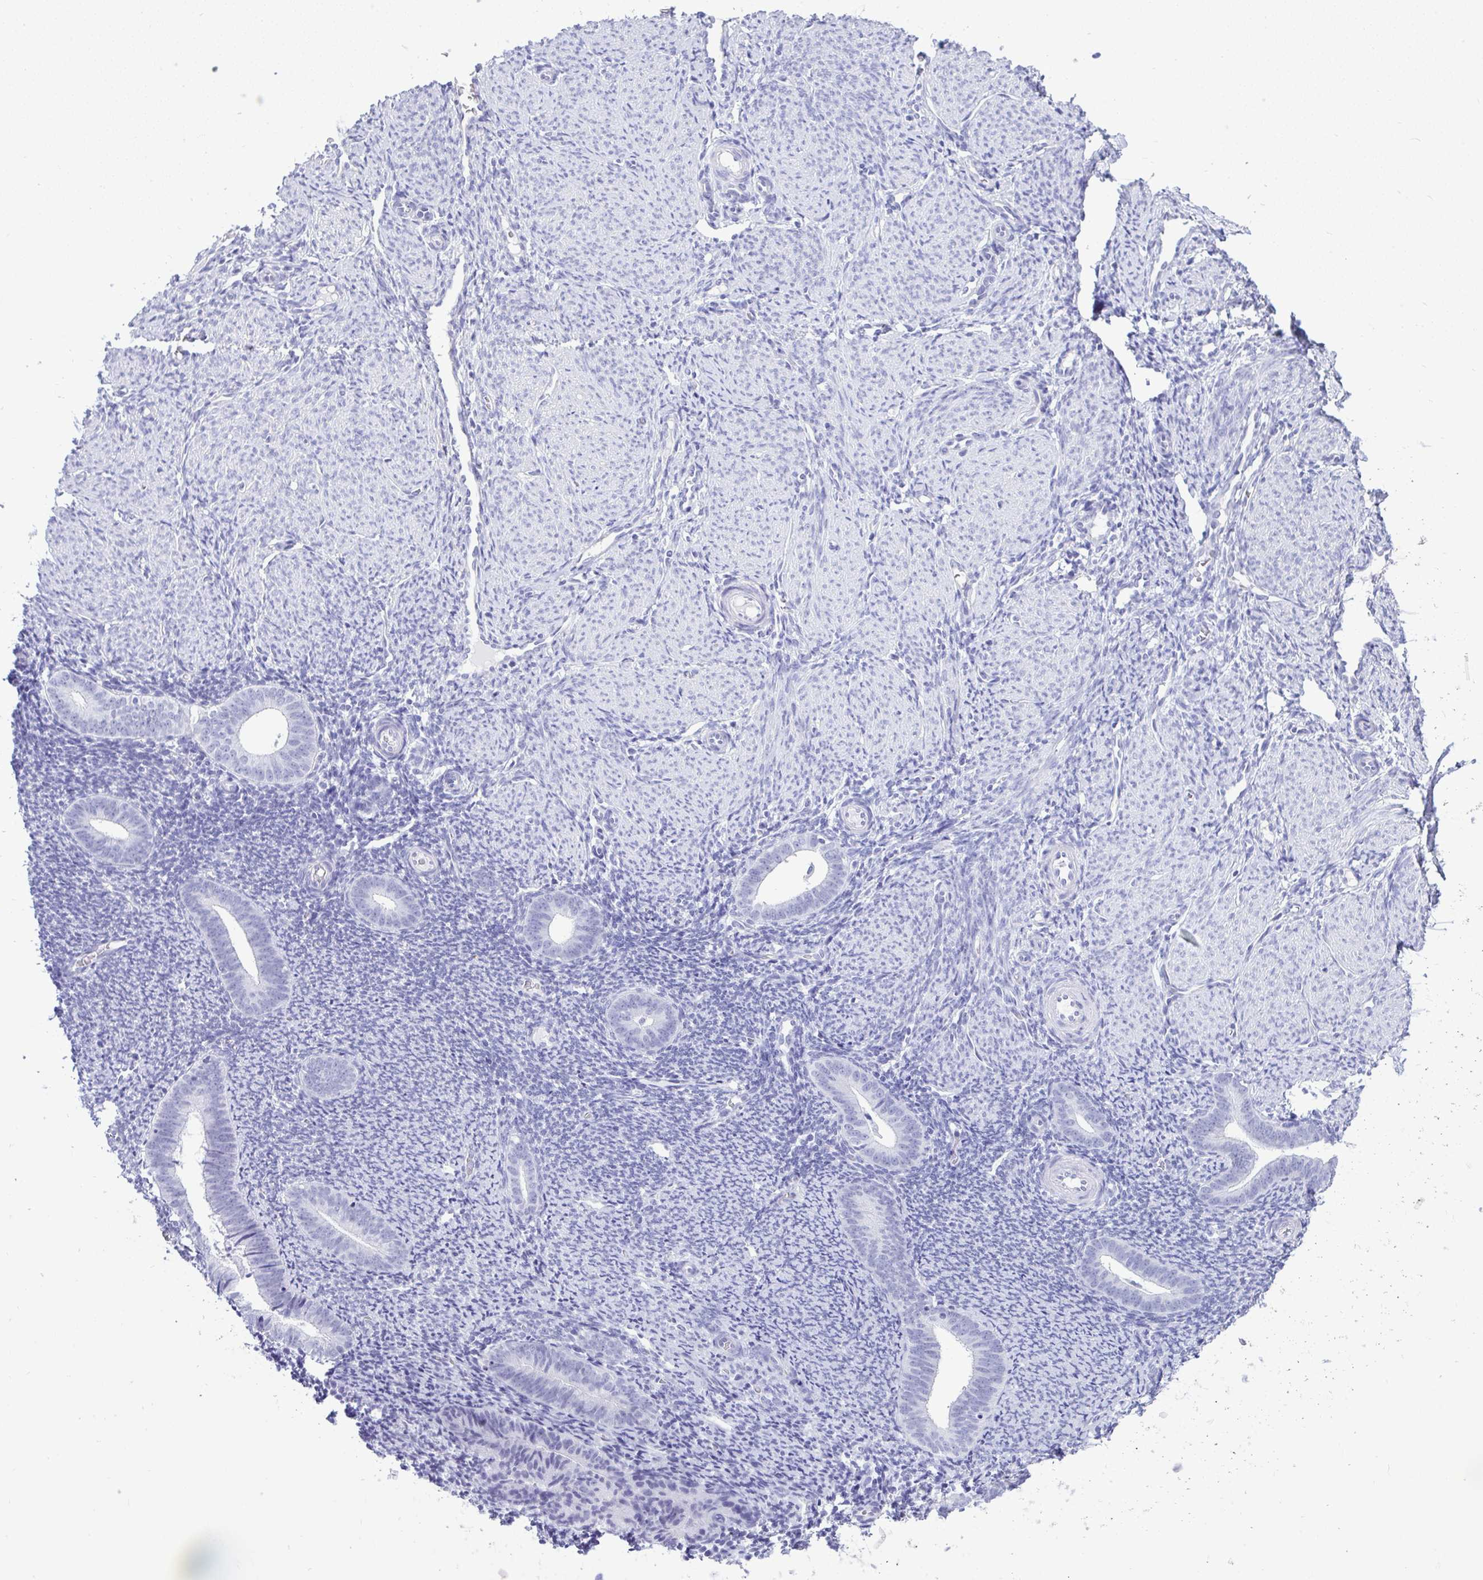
{"staining": {"intensity": "negative", "quantity": "none", "location": "none"}, "tissue": "endometrium", "cell_type": "Cells in endometrial stroma", "image_type": "normal", "snomed": [{"axis": "morphology", "description": "Normal tissue, NOS"}, {"axis": "topography", "description": "Endometrium"}], "caption": "Immunohistochemistry (IHC) micrograph of unremarkable endometrium: endometrium stained with DAB (3,3'-diaminobenzidine) reveals no significant protein expression in cells in endometrial stroma.", "gene": "PRM2", "patient": {"sex": "female", "age": 39}}